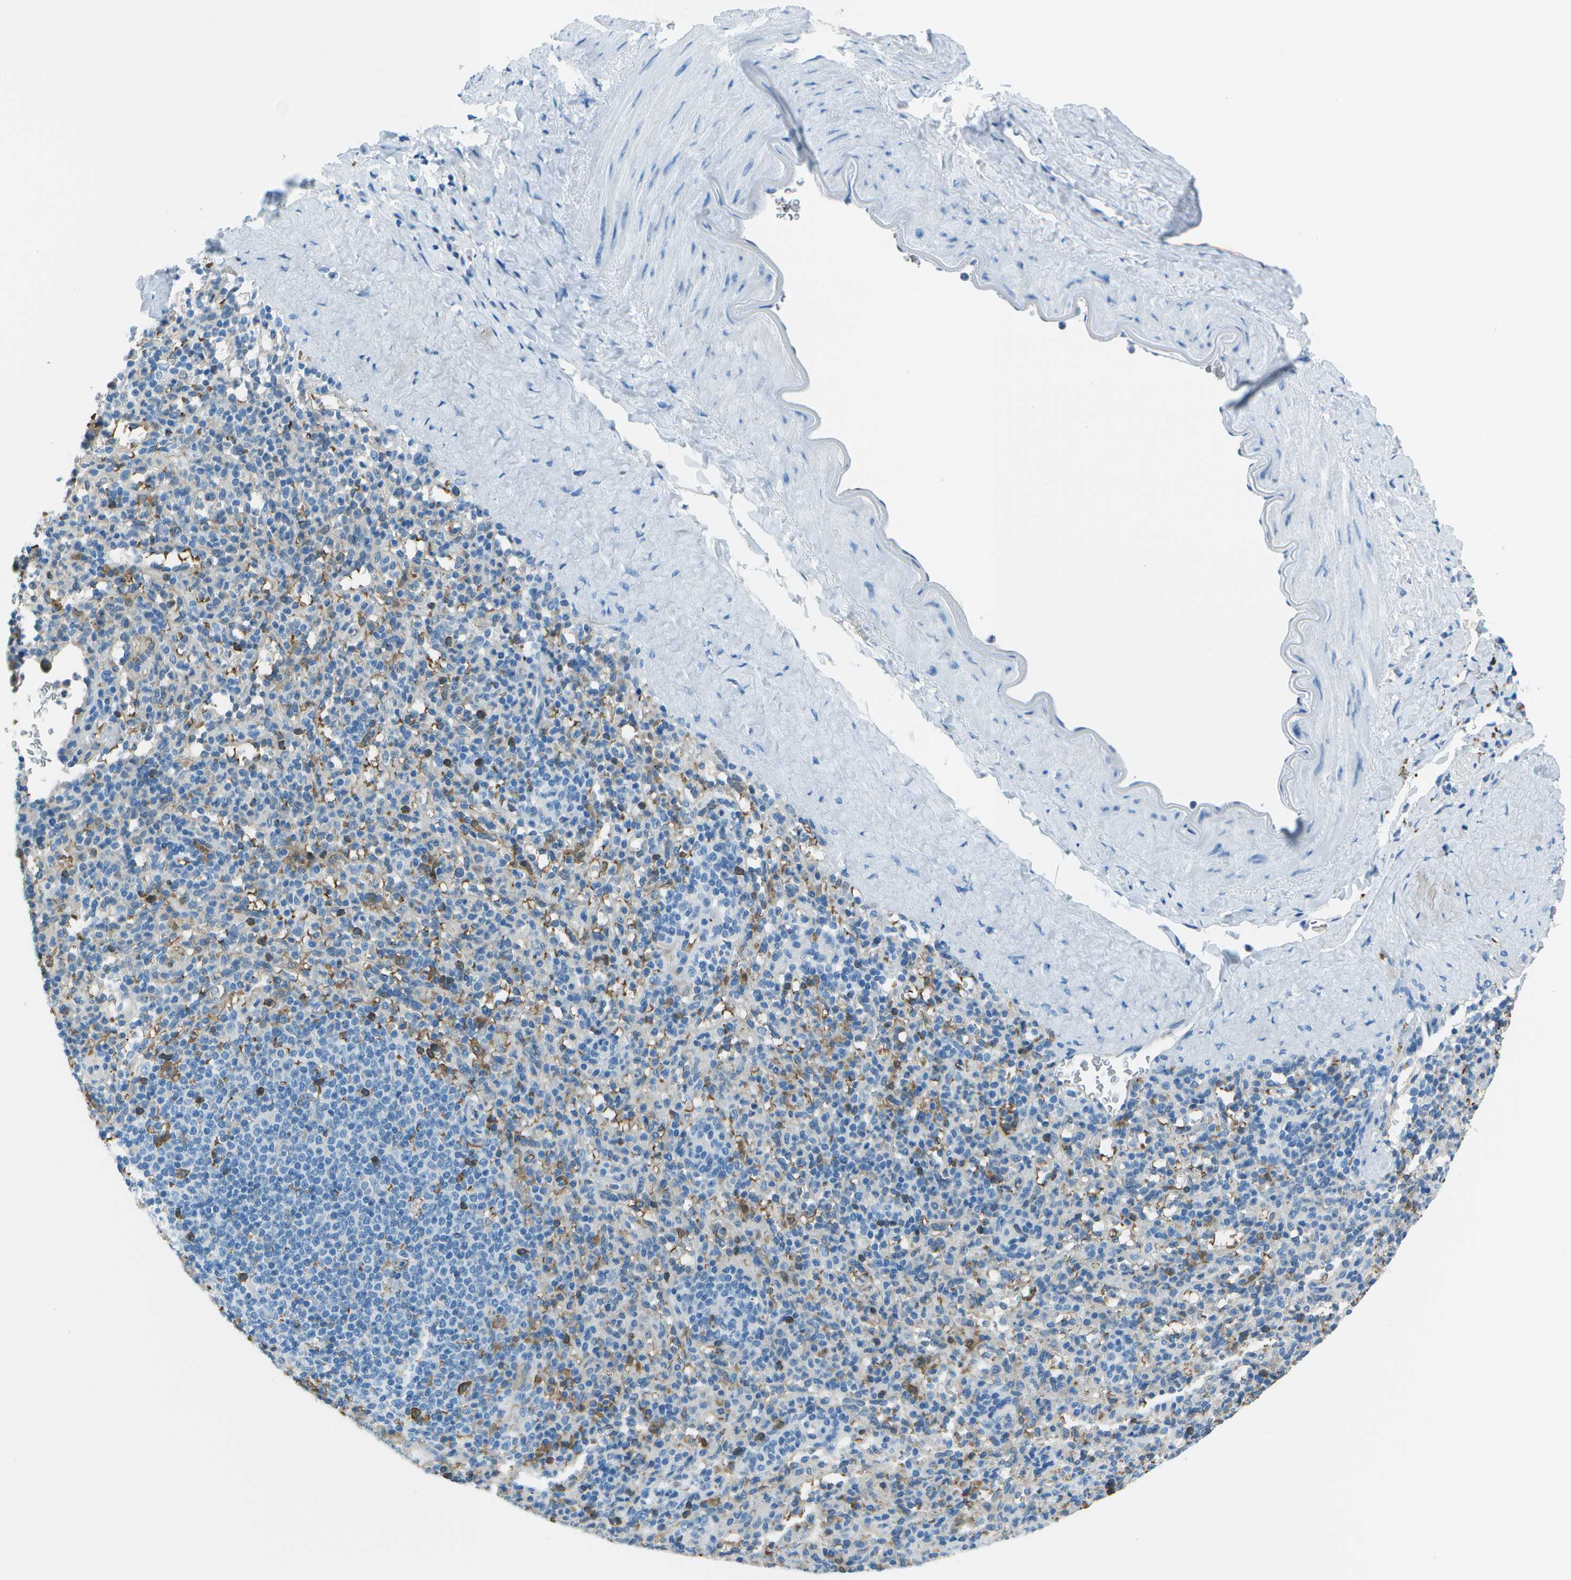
{"staining": {"intensity": "moderate", "quantity": "<25%", "location": "cytoplasmic/membranous"}, "tissue": "spleen", "cell_type": "Cells in red pulp", "image_type": "normal", "snomed": [{"axis": "morphology", "description": "Normal tissue, NOS"}, {"axis": "topography", "description": "Spleen"}], "caption": "Immunohistochemical staining of normal human spleen displays <25% levels of moderate cytoplasmic/membranous protein expression in approximately <25% of cells in red pulp. (Brightfield microscopy of DAB IHC at high magnification).", "gene": "ASL", "patient": {"sex": "male", "age": 36}}